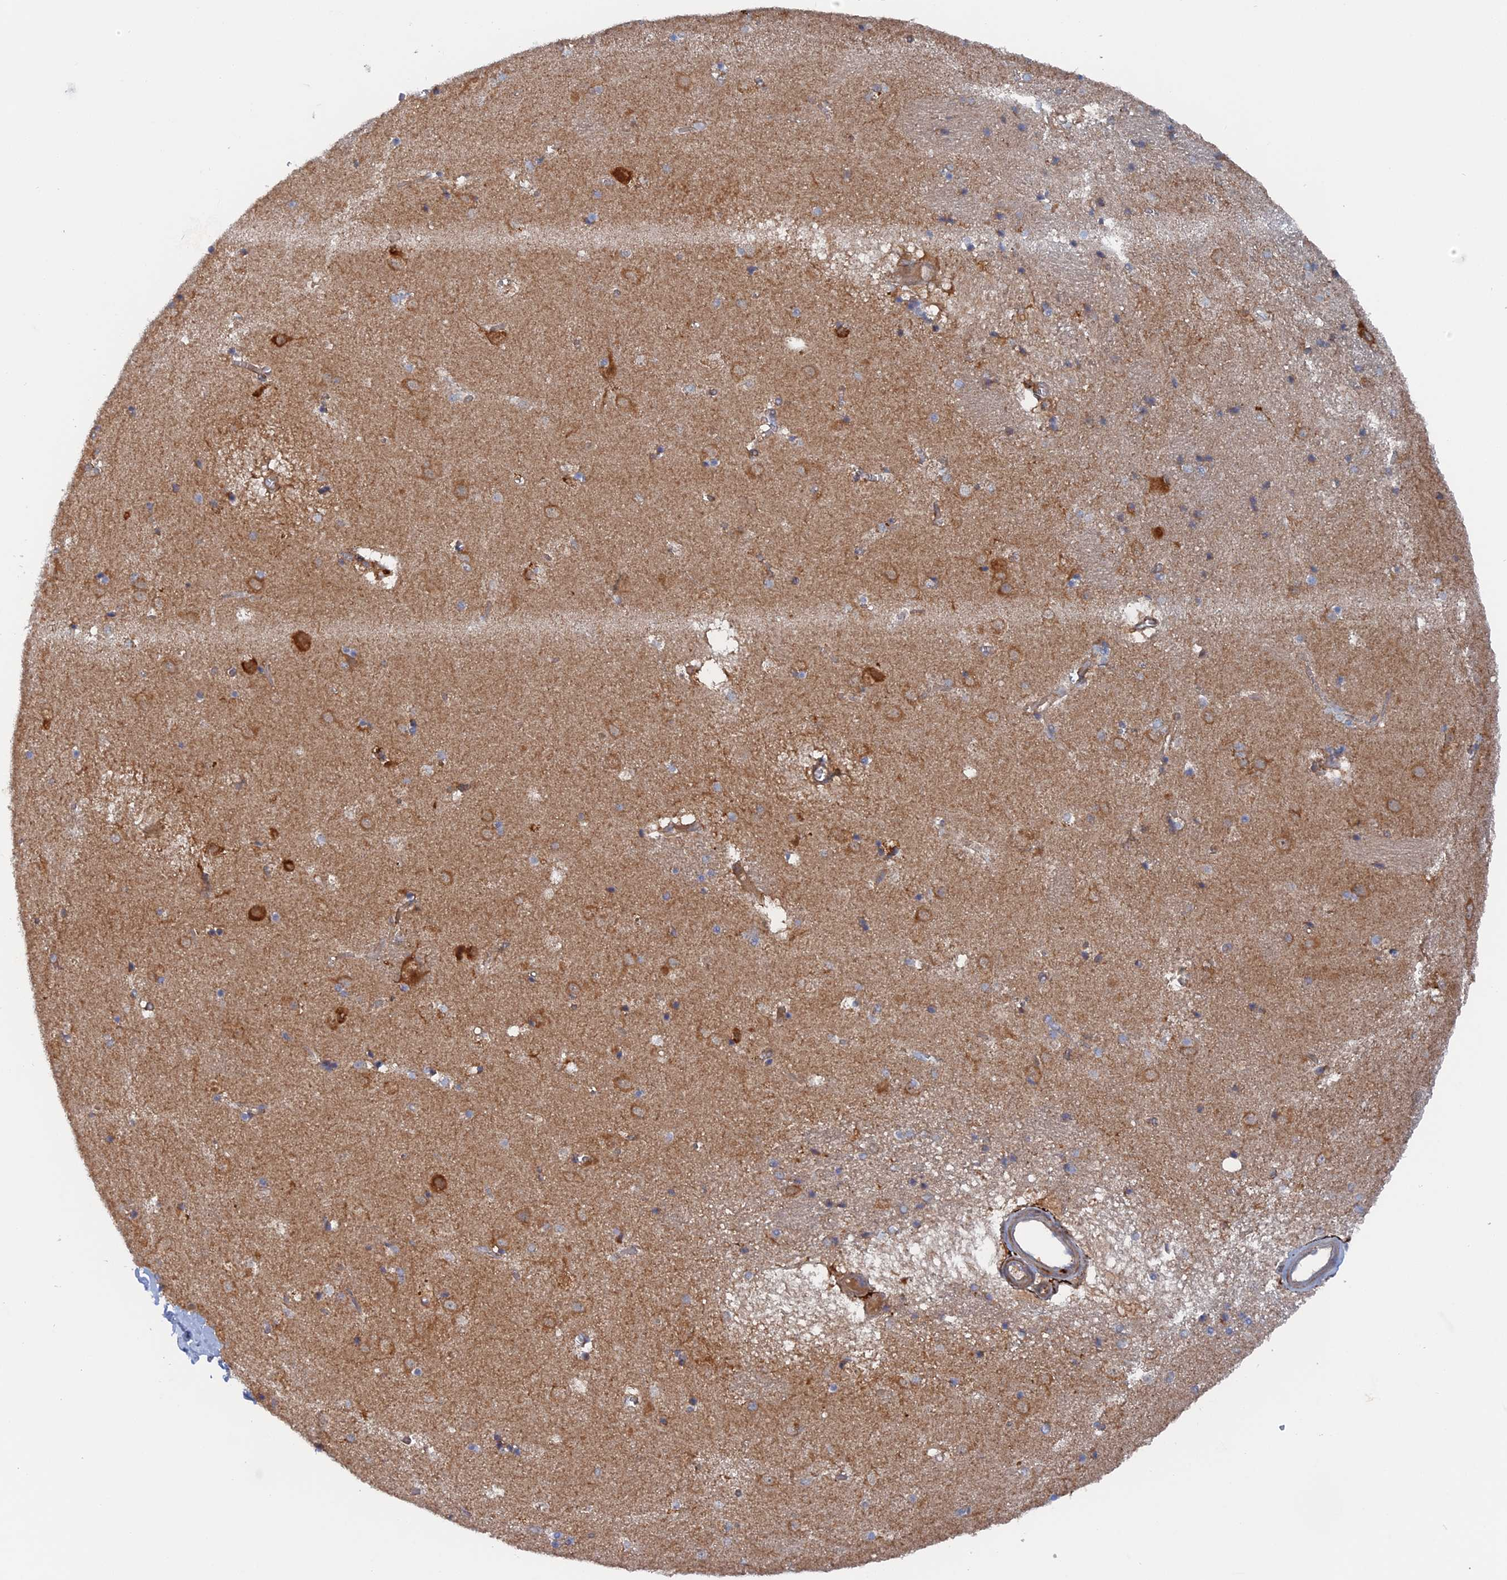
{"staining": {"intensity": "negative", "quantity": "none", "location": "none"}, "tissue": "caudate", "cell_type": "Glial cells", "image_type": "normal", "snomed": [{"axis": "morphology", "description": "Normal tissue, NOS"}, {"axis": "topography", "description": "Lateral ventricle wall"}], "caption": "This is a histopathology image of immunohistochemistry (IHC) staining of benign caudate, which shows no expression in glial cells.", "gene": "TMEM196", "patient": {"sex": "male", "age": 70}}